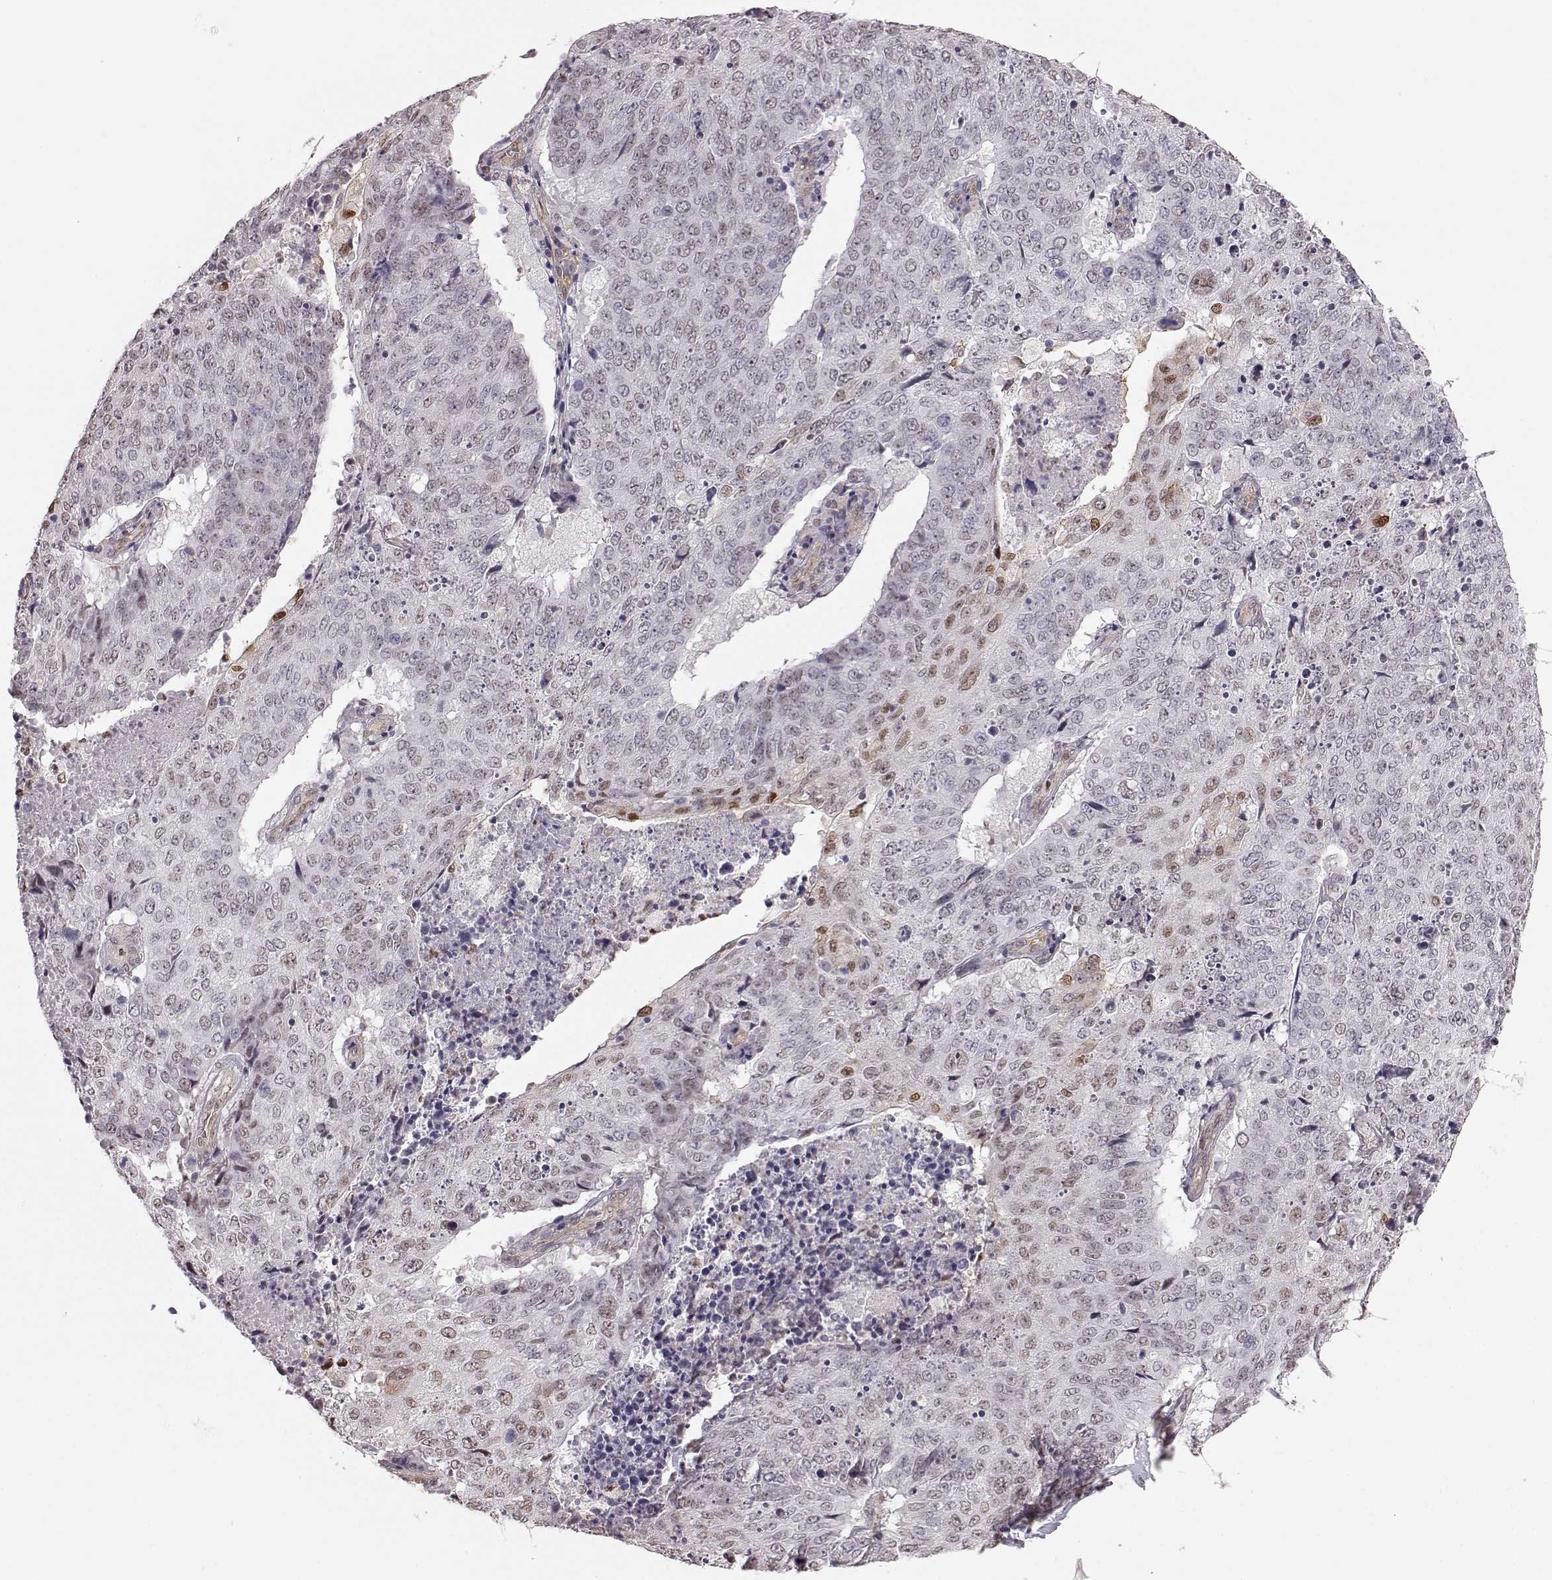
{"staining": {"intensity": "moderate", "quantity": "<25%", "location": "nuclear"}, "tissue": "lung cancer", "cell_type": "Tumor cells", "image_type": "cancer", "snomed": [{"axis": "morphology", "description": "Normal tissue, NOS"}, {"axis": "morphology", "description": "Squamous cell carcinoma, NOS"}, {"axis": "topography", "description": "Bronchus"}, {"axis": "topography", "description": "Lung"}], "caption": "Protein expression analysis of lung cancer demonstrates moderate nuclear positivity in approximately <25% of tumor cells.", "gene": "KLF6", "patient": {"sex": "male", "age": 64}}